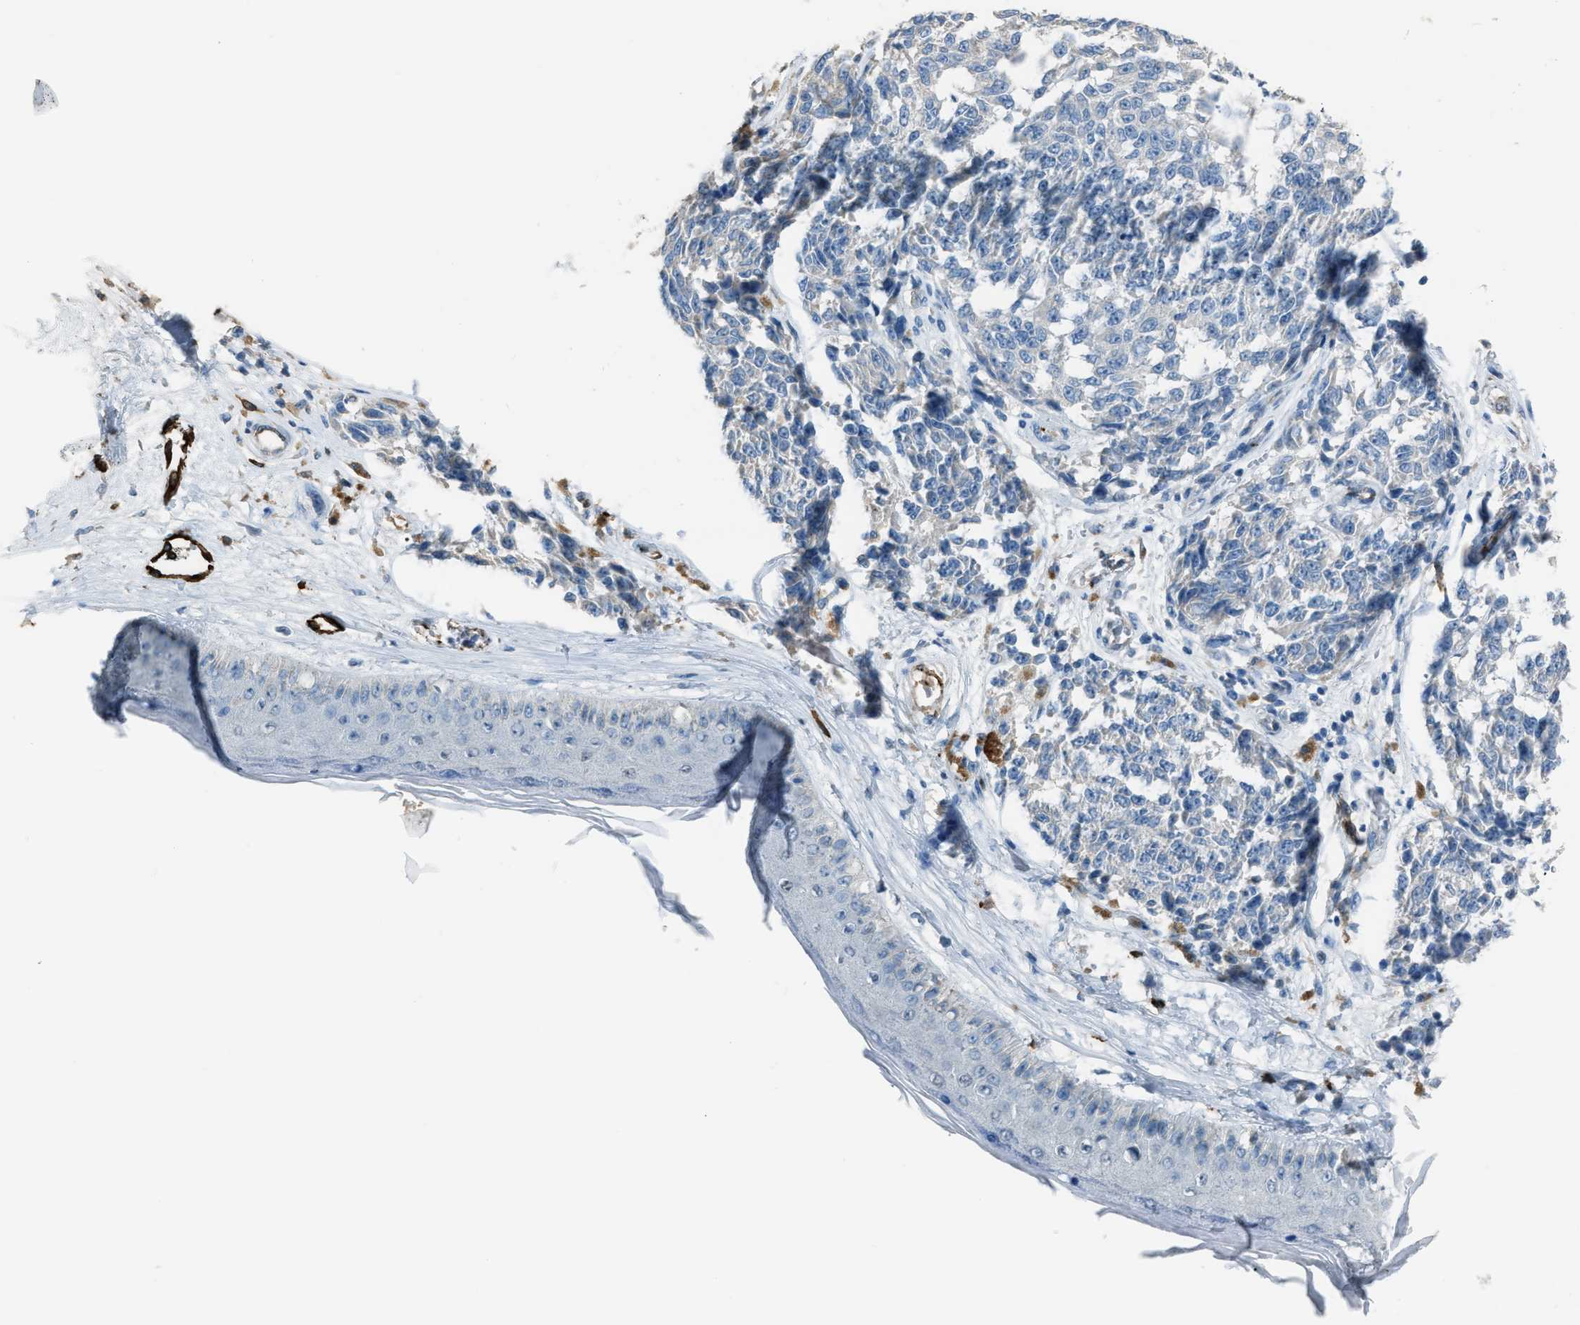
{"staining": {"intensity": "negative", "quantity": "none", "location": "none"}, "tissue": "melanoma", "cell_type": "Tumor cells", "image_type": "cancer", "snomed": [{"axis": "morphology", "description": "Malignant melanoma, NOS"}, {"axis": "topography", "description": "Skin"}], "caption": "This histopathology image is of melanoma stained with immunohistochemistry (IHC) to label a protein in brown with the nuclei are counter-stained blue. There is no positivity in tumor cells.", "gene": "SLC22A15", "patient": {"sex": "female", "age": 64}}